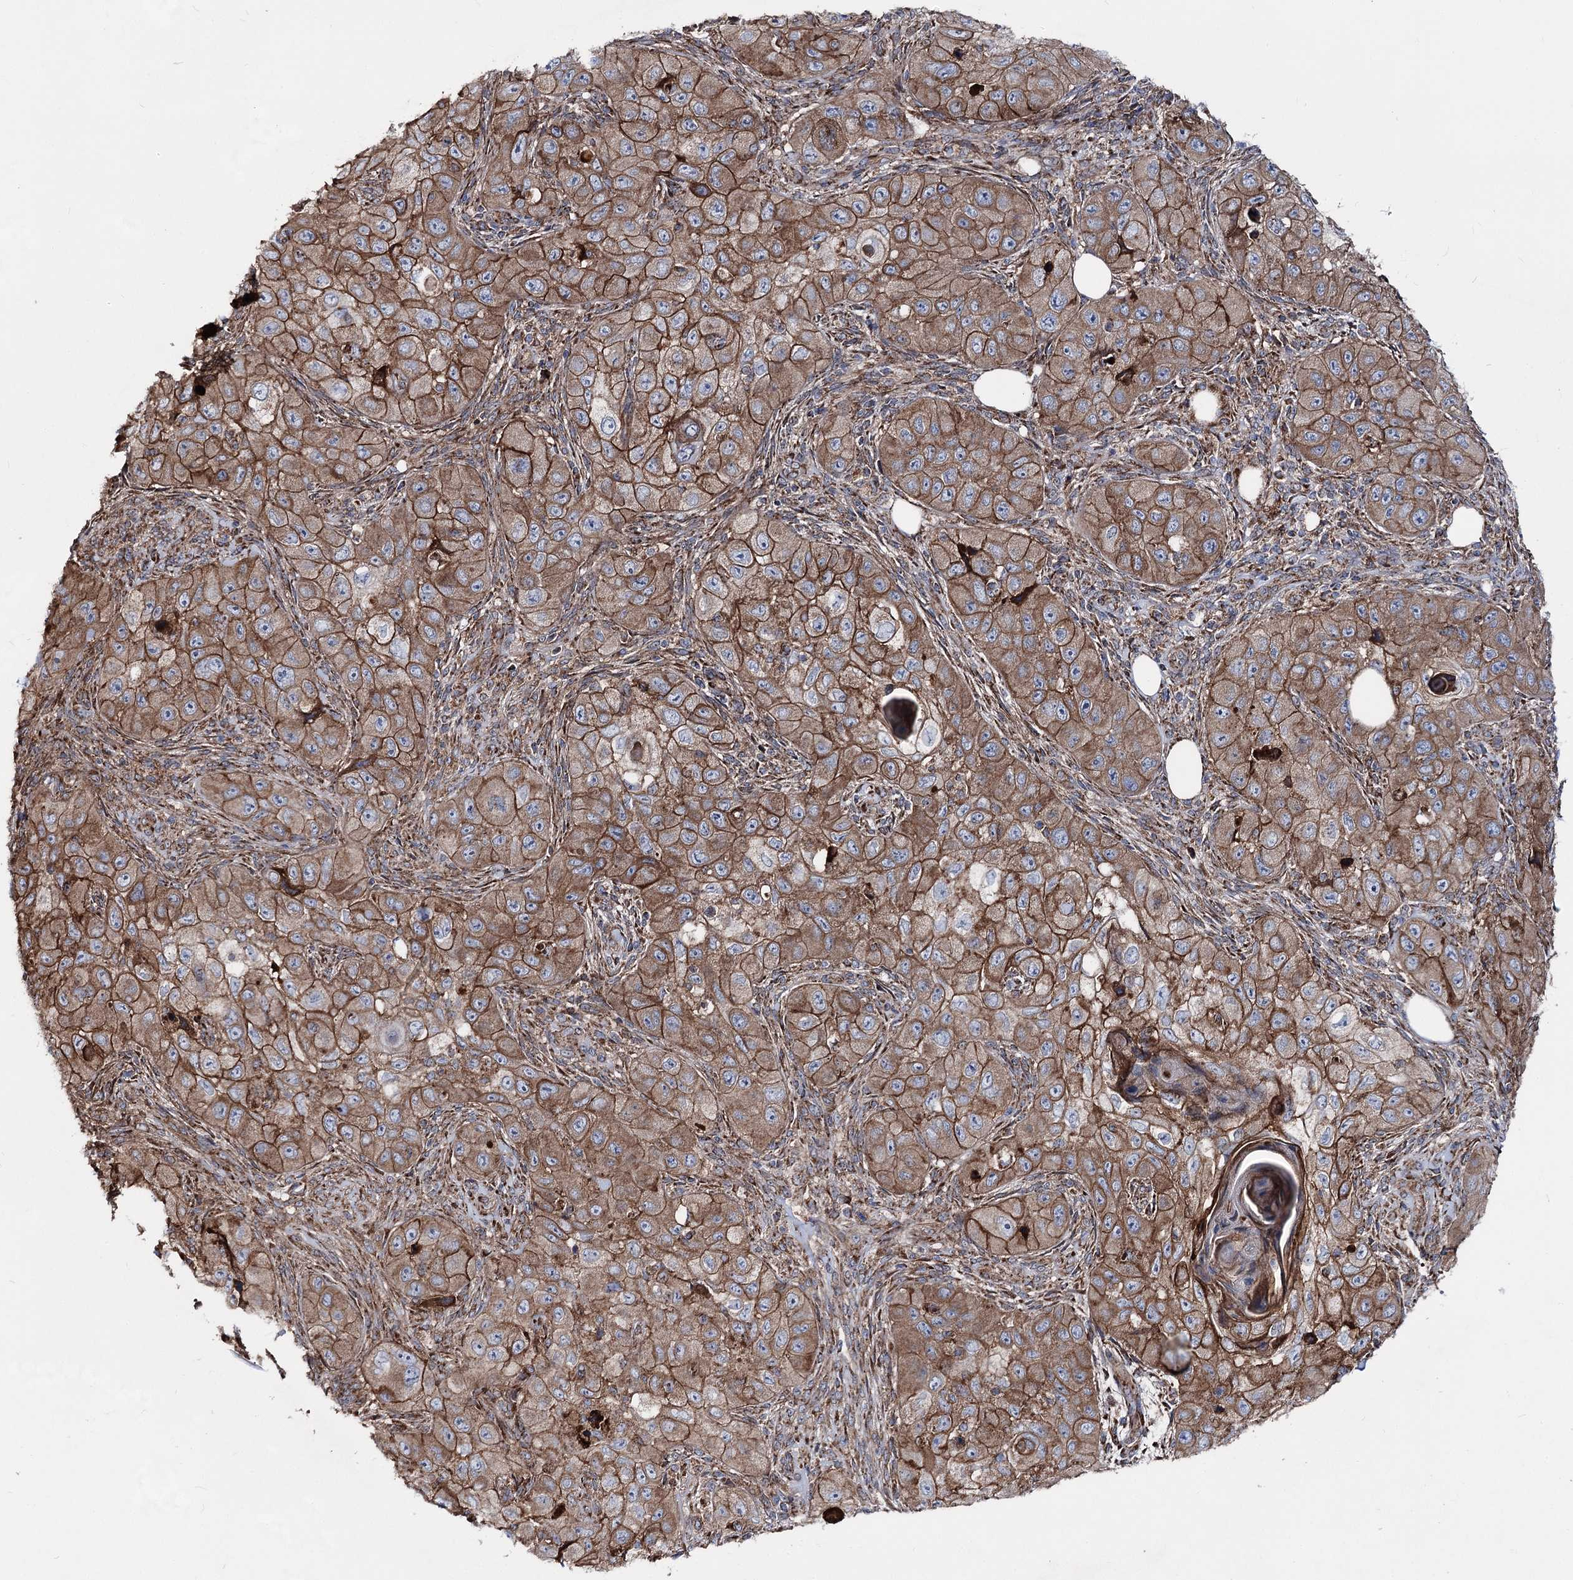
{"staining": {"intensity": "moderate", "quantity": ">75%", "location": "cytoplasmic/membranous"}, "tissue": "skin cancer", "cell_type": "Tumor cells", "image_type": "cancer", "snomed": [{"axis": "morphology", "description": "Squamous cell carcinoma, NOS"}, {"axis": "topography", "description": "Skin"}, {"axis": "topography", "description": "Subcutis"}], "caption": "Protein positivity by immunohistochemistry displays moderate cytoplasmic/membranous positivity in approximately >75% of tumor cells in skin cancer. (DAB (3,3'-diaminobenzidine) = brown stain, brightfield microscopy at high magnification).", "gene": "MSANTD2", "patient": {"sex": "male", "age": 73}}